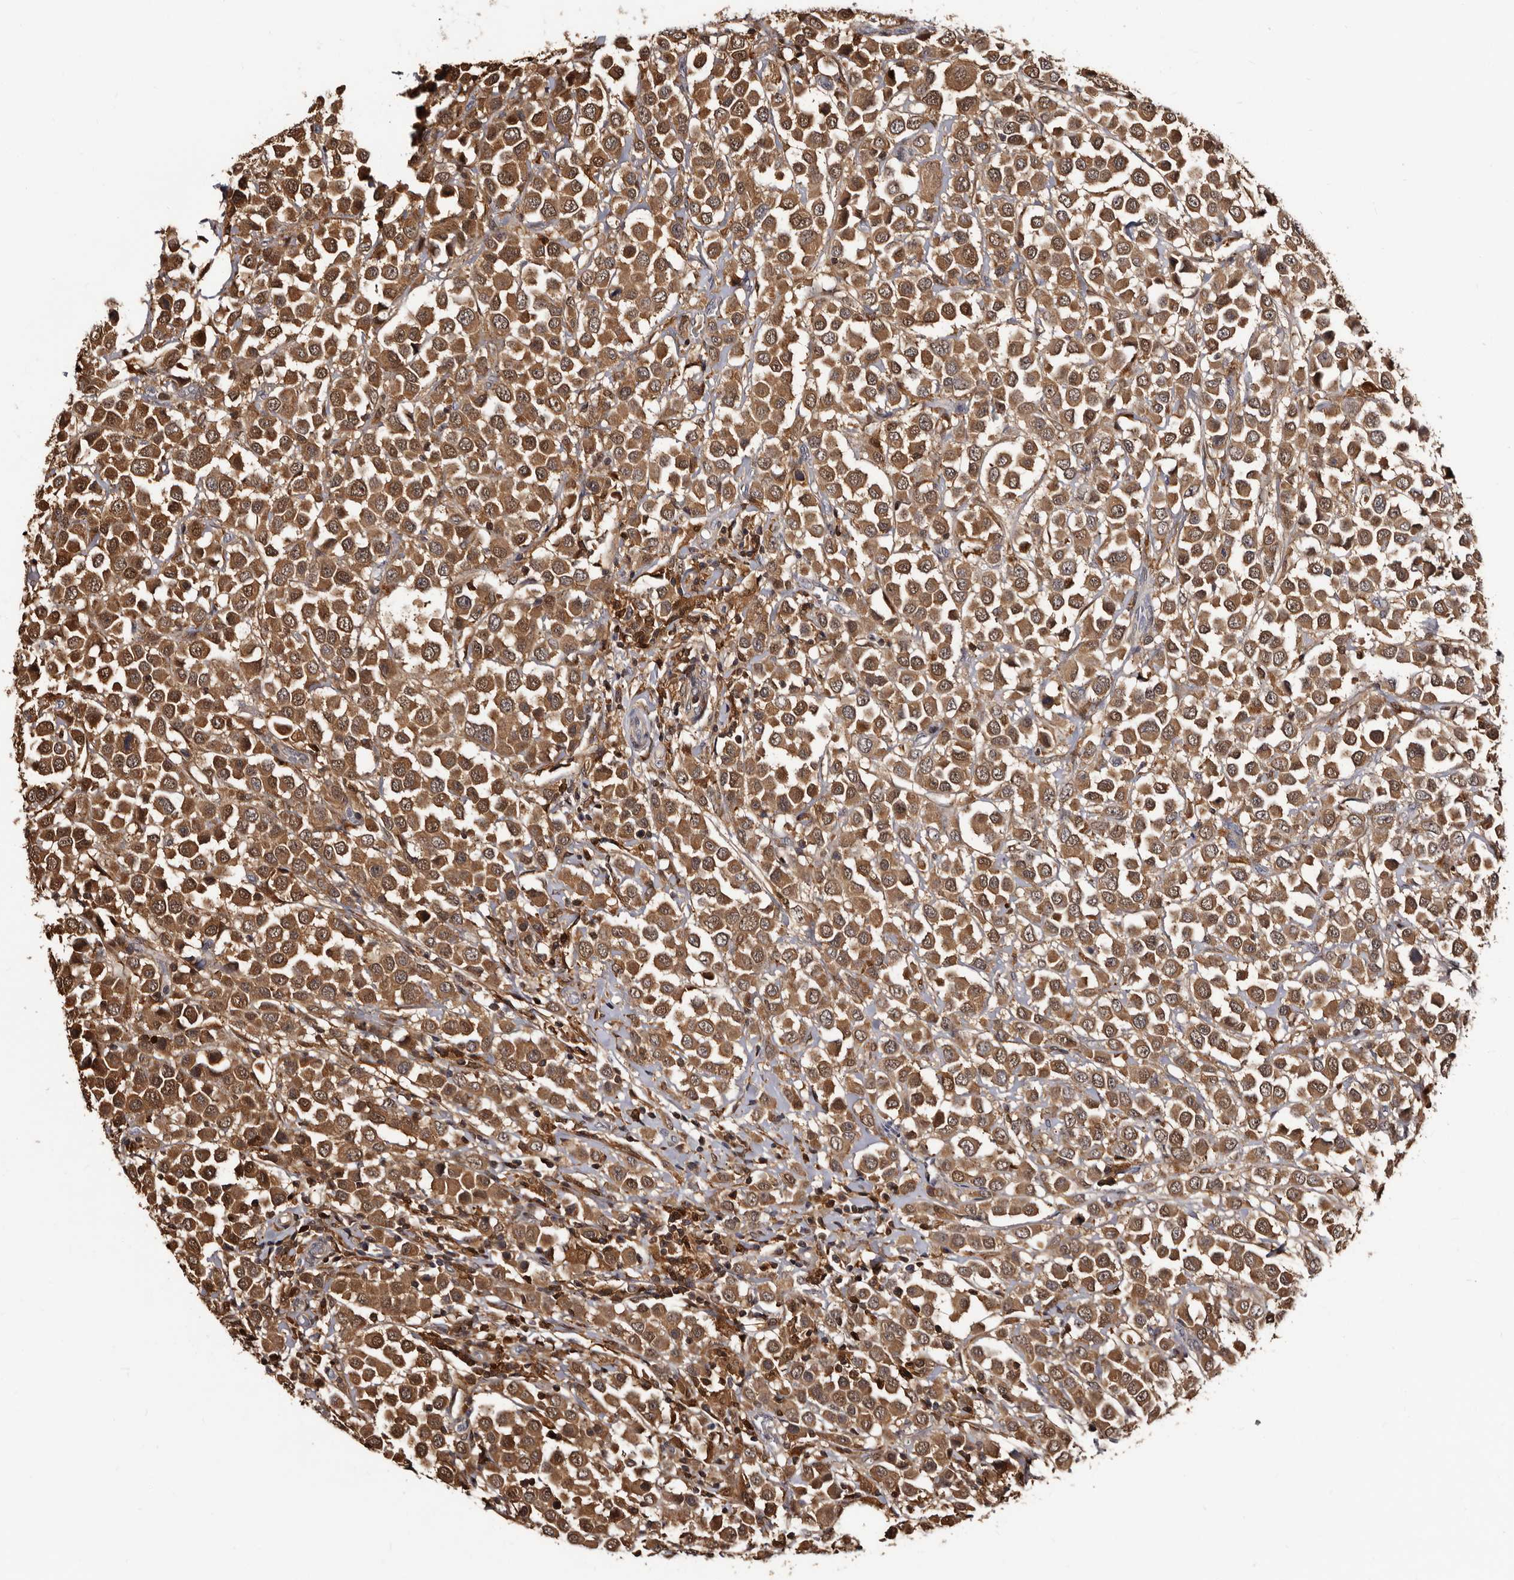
{"staining": {"intensity": "strong", "quantity": ">75%", "location": "cytoplasmic/membranous,nuclear"}, "tissue": "breast cancer", "cell_type": "Tumor cells", "image_type": "cancer", "snomed": [{"axis": "morphology", "description": "Duct carcinoma"}, {"axis": "topography", "description": "Breast"}], "caption": "A photomicrograph of breast cancer stained for a protein exhibits strong cytoplasmic/membranous and nuclear brown staining in tumor cells.", "gene": "DNPH1", "patient": {"sex": "female", "age": 61}}